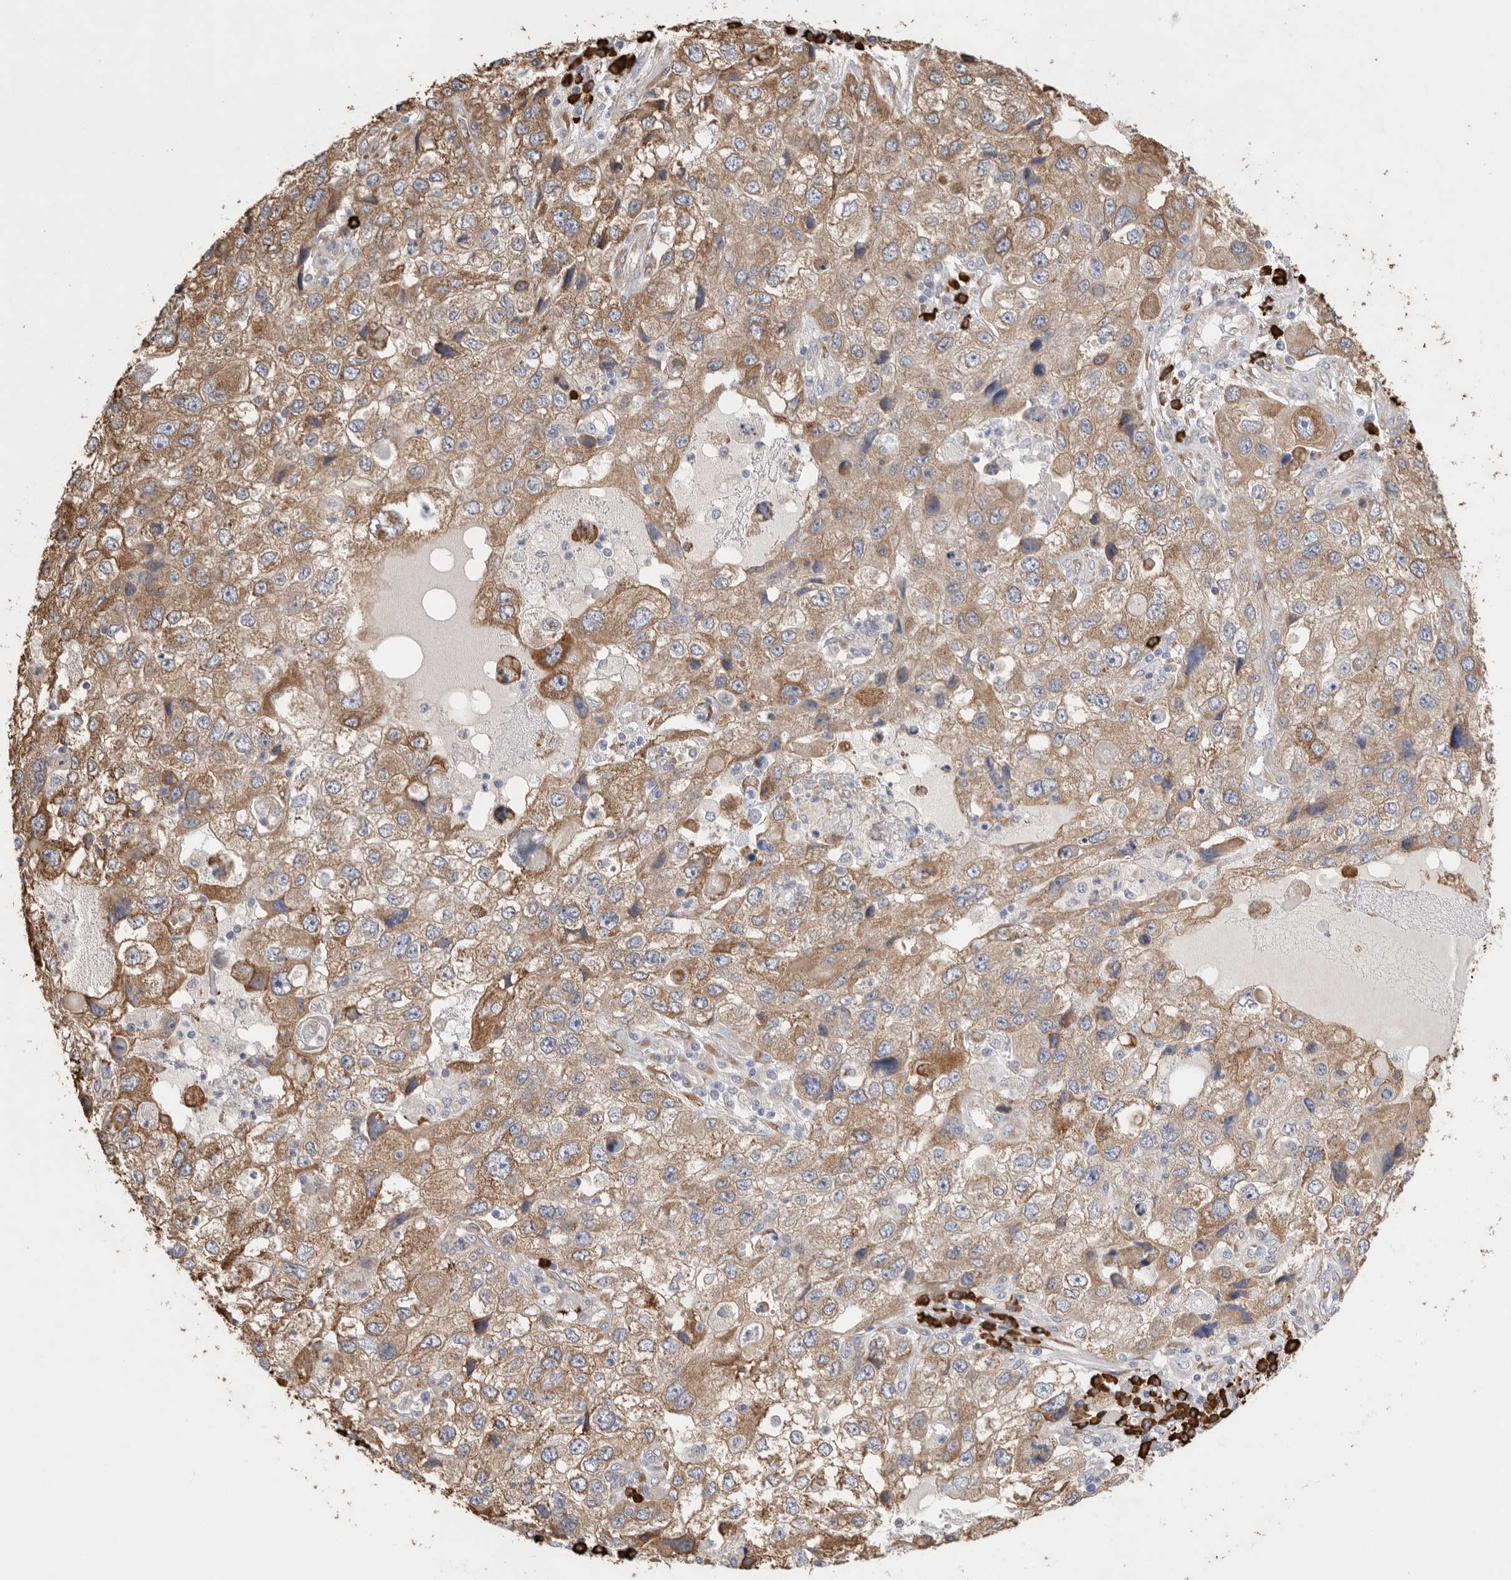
{"staining": {"intensity": "moderate", "quantity": ">75%", "location": "cytoplasmic/membranous"}, "tissue": "endometrial cancer", "cell_type": "Tumor cells", "image_type": "cancer", "snomed": [{"axis": "morphology", "description": "Adenocarcinoma, NOS"}, {"axis": "topography", "description": "Endometrium"}], "caption": "Immunohistochemistry micrograph of human endometrial adenocarcinoma stained for a protein (brown), which exhibits medium levels of moderate cytoplasmic/membranous expression in about >75% of tumor cells.", "gene": "BLOC1S5", "patient": {"sex": "female", "age": 49}}